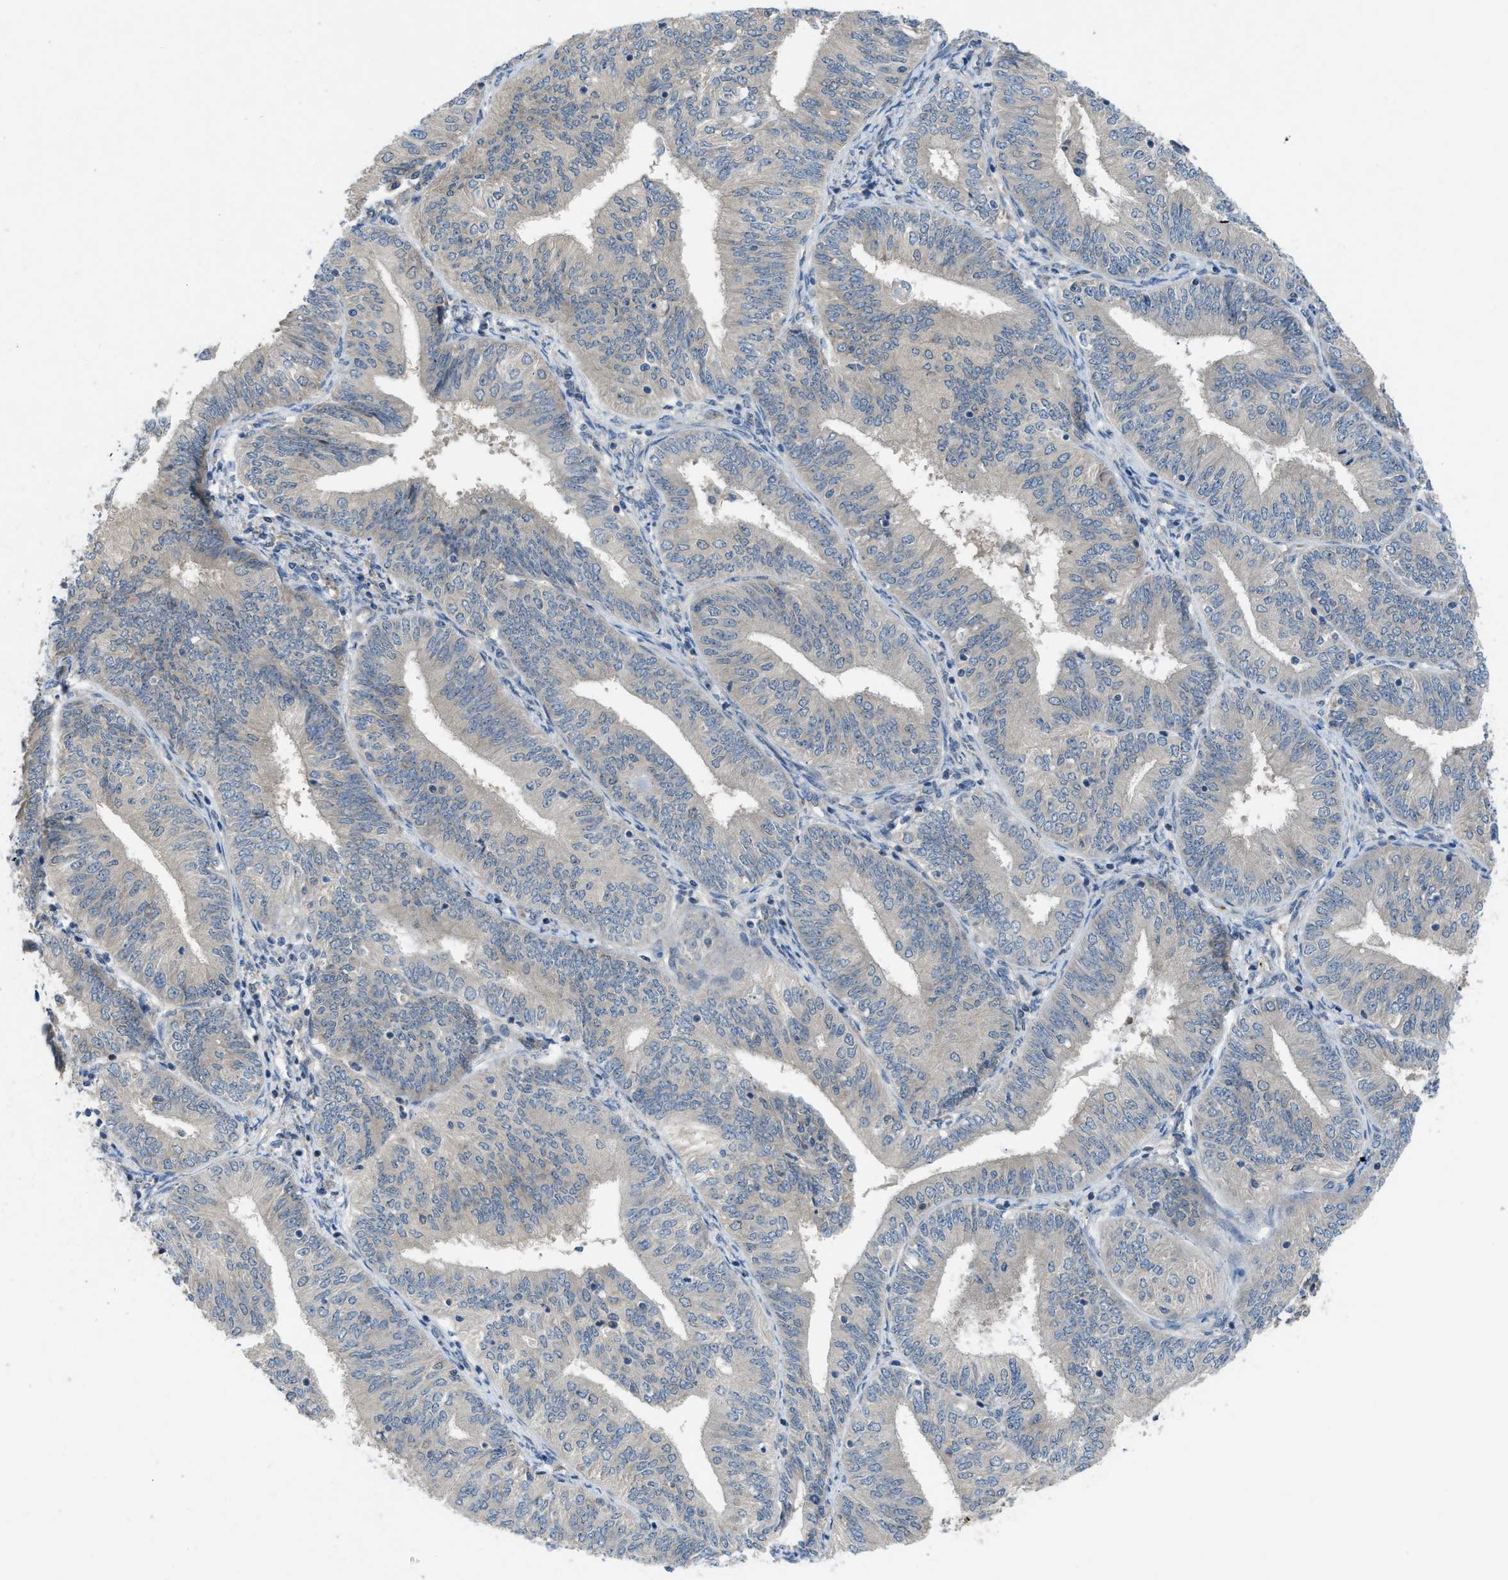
{"staining": {"intensity": "weak", "quantity": "<25%", "location": "cytoplasmic/membranous"}, "tissue": "endometrial cancer", "cell_type": "Tumor cells", "image_type": "cancer", "snomed": [{"axis": "morphology", "description": "Adenocarcinoma, NOS"}, {"axis": "topography", "description": "Endometrium"}], "caption": "Micrograph shows no protein positivity in tumor cells of endometrial cancer (adenocarcinoma) tissue.", "gene": "ZNF251", "patient": {"sex": "female", "age": 58}}